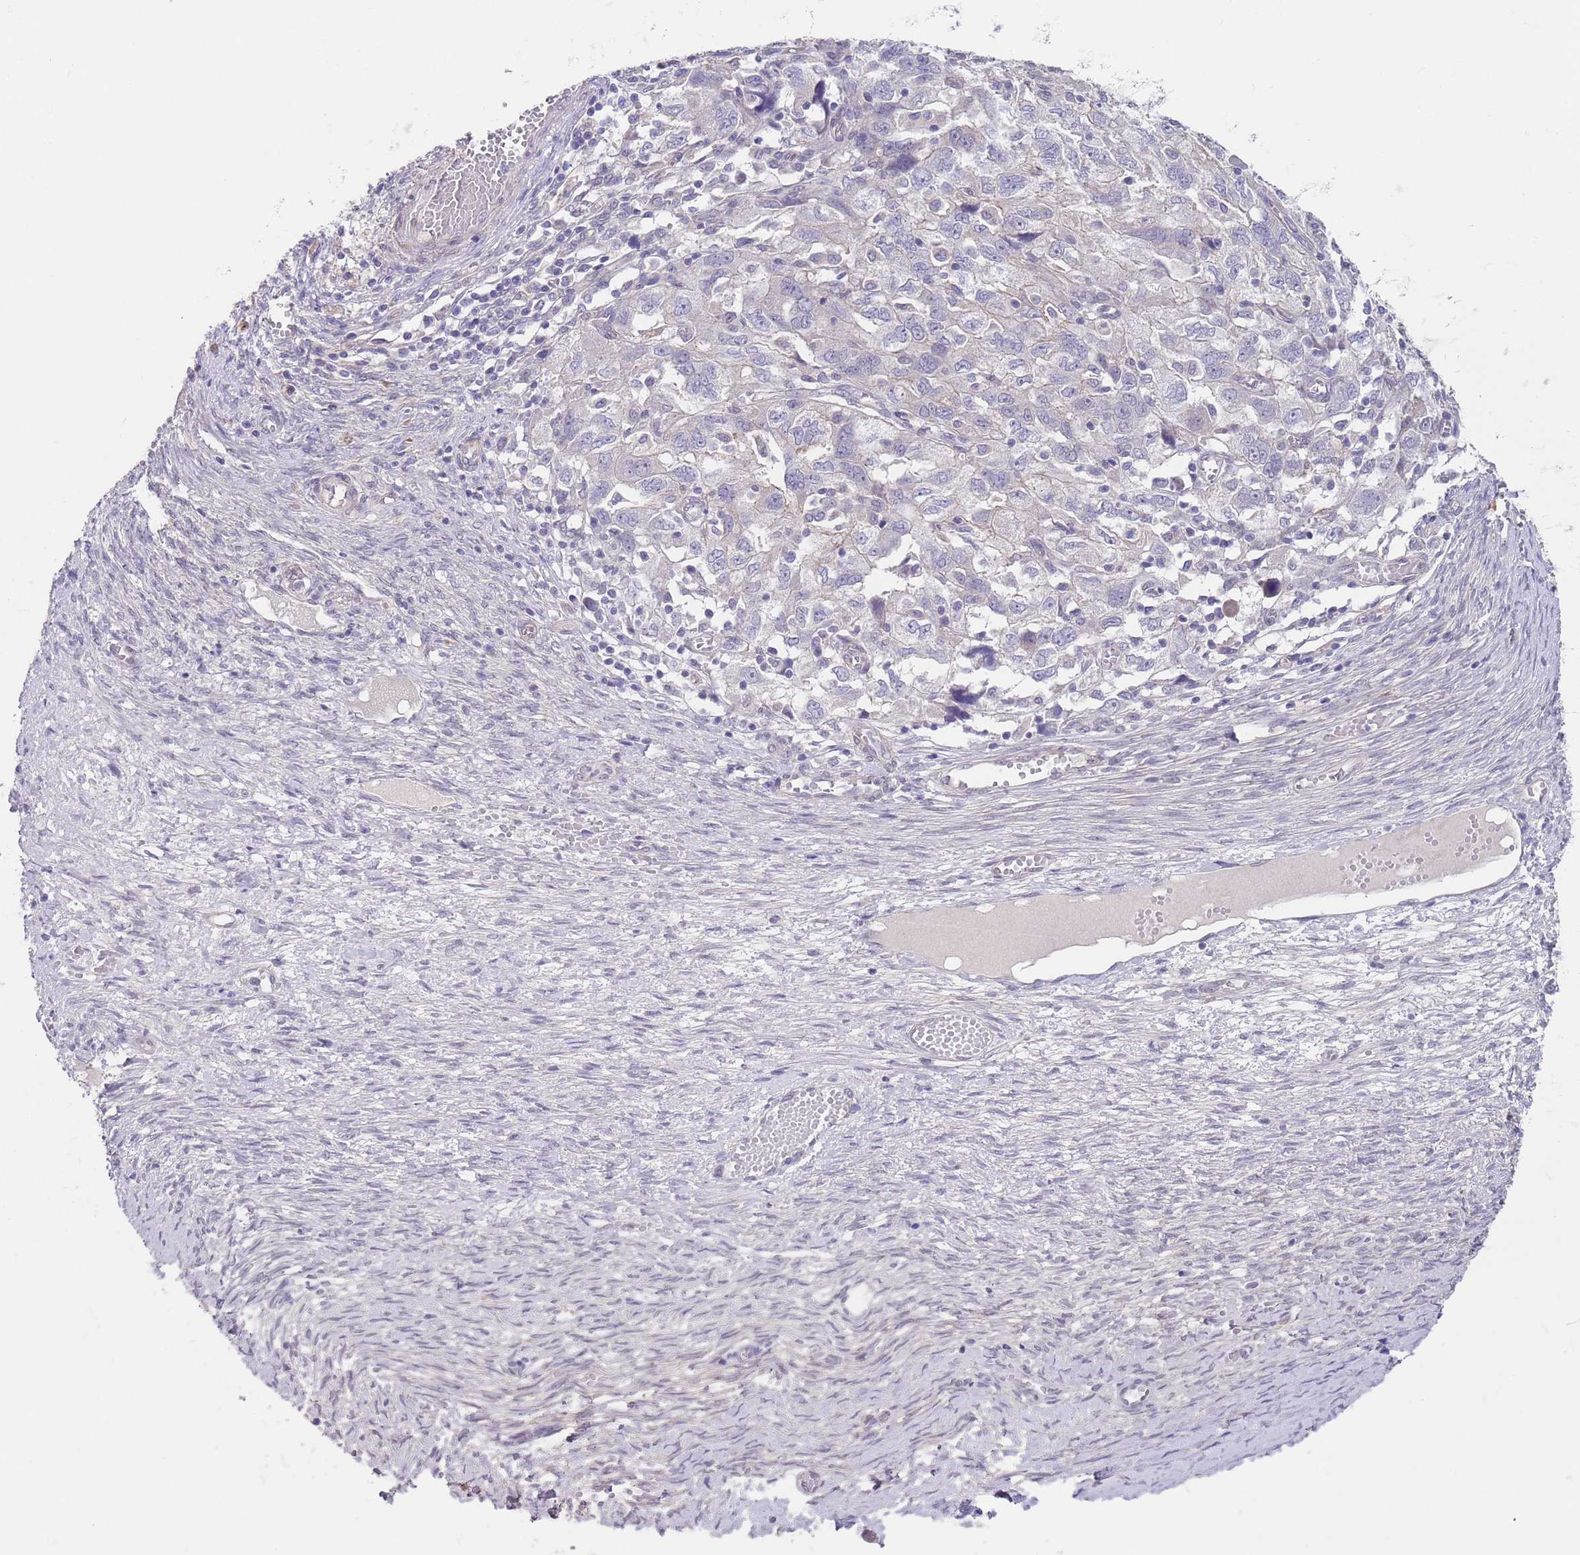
{"staining": {"intensity": "negative", "quantity": "none", "location": "none"}, "tissue": "ovarian cancer", "cell_type": "Tumor cells", "image_type": "cancer", "snomed": [{"axis": "morphology", "description": "Carcinoma, NOS"}, {"axis": "morphology", "description": "Cystadenocarcinoma, serous, NOS"}, {"axis": "topography", "description": "Ovary"}], "caption": "Carcinoma (ovarian) stained for a protein using immunohistochemistry (IHC) reveals no expression tumor cells.", "gene": "RNF169", "patient": {"sex": "female", "age": 69}}